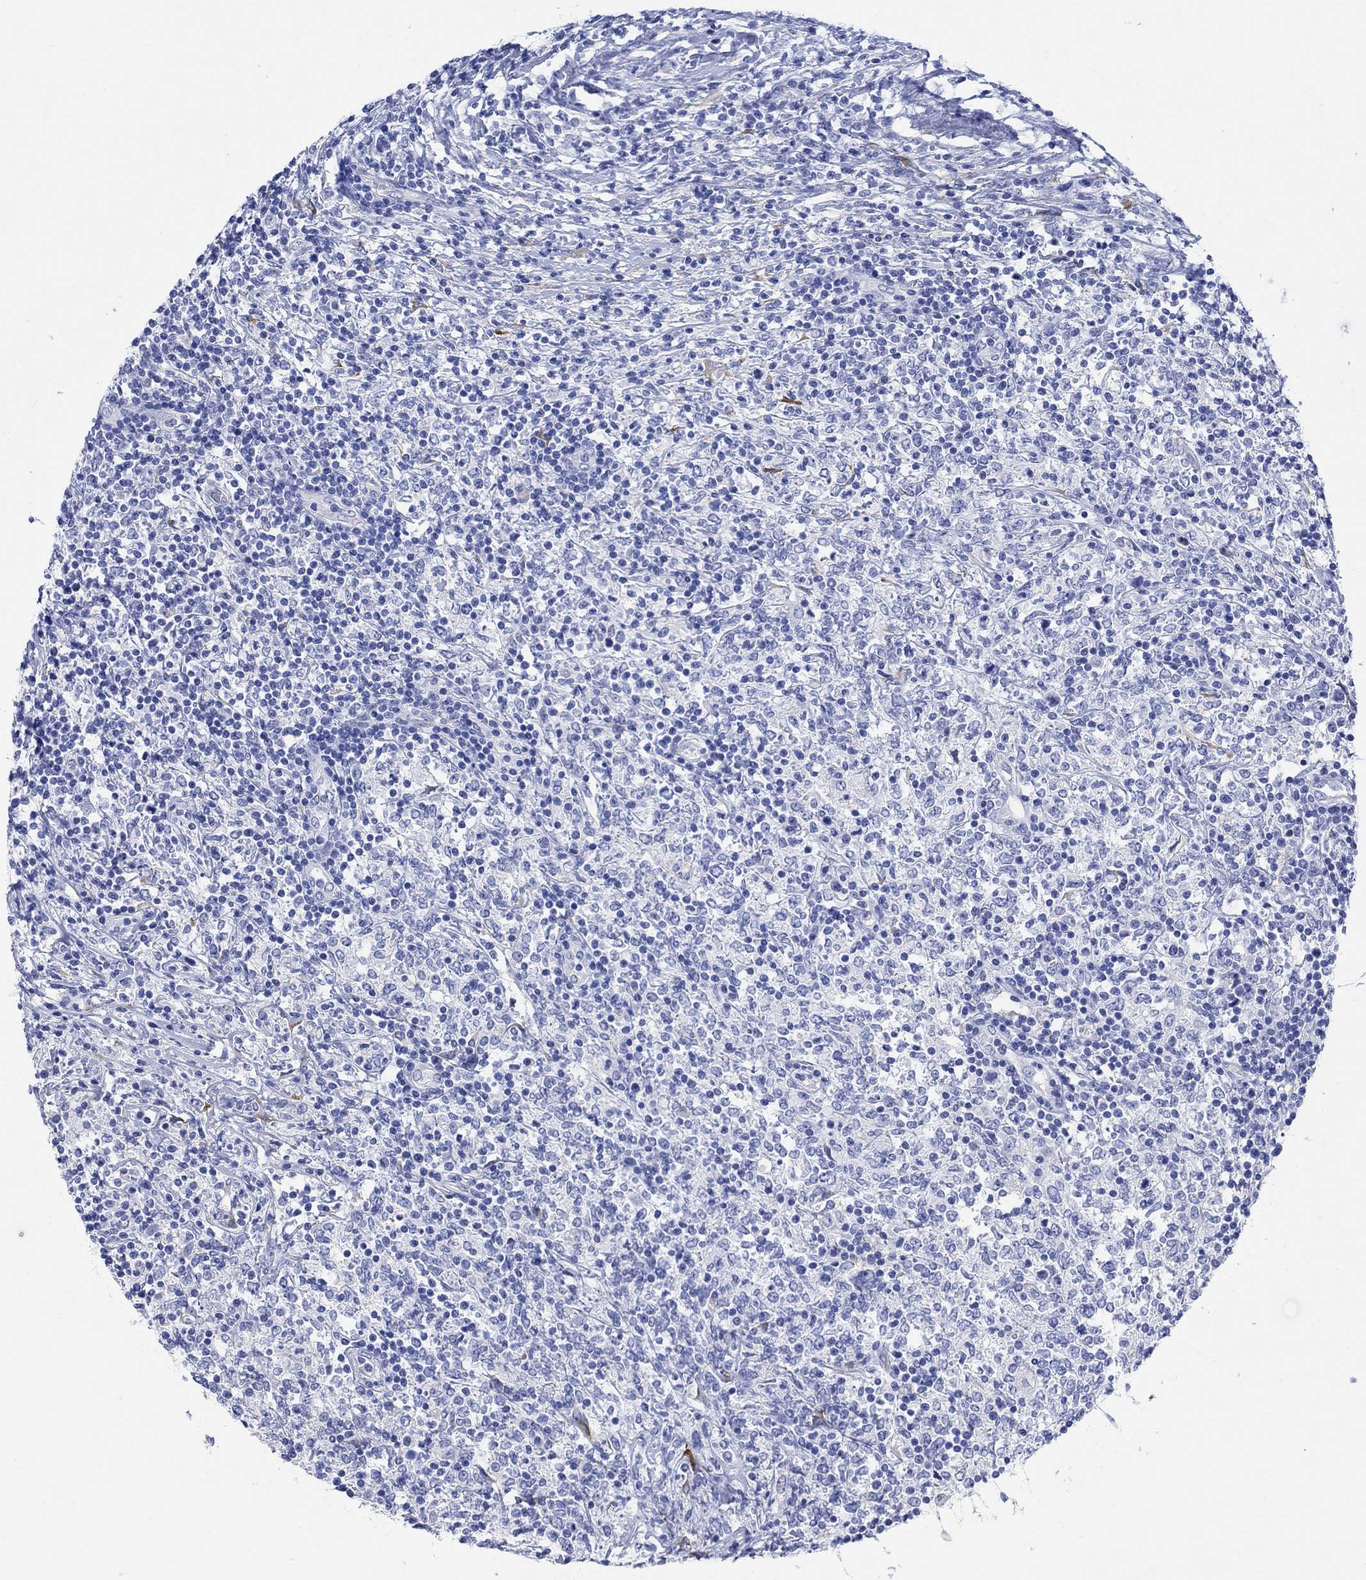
{"staining": {"intensity": "negative", "quantity": "none", "location": "none"}, "tissue": "lymphoma", "cell_type": "Tumor cells", "image_type": "cancer", "snomed": [{"axis": "morphology", "description": "Malignant lymphoma, non-Hodgkin's type, High grade"}, {"axis": "topography", "description": "Lymph node"}], "caption": "This micrograph is of high-grade malignant lymphoma, non-Hodgkin's type stained with immunohistochemistry to label a protein in brown with the nuclei are counter-stained blue. There is no staining in tumor cells.", "gene": "MYL1", "patient": {"sex": "female", "age": 84}}